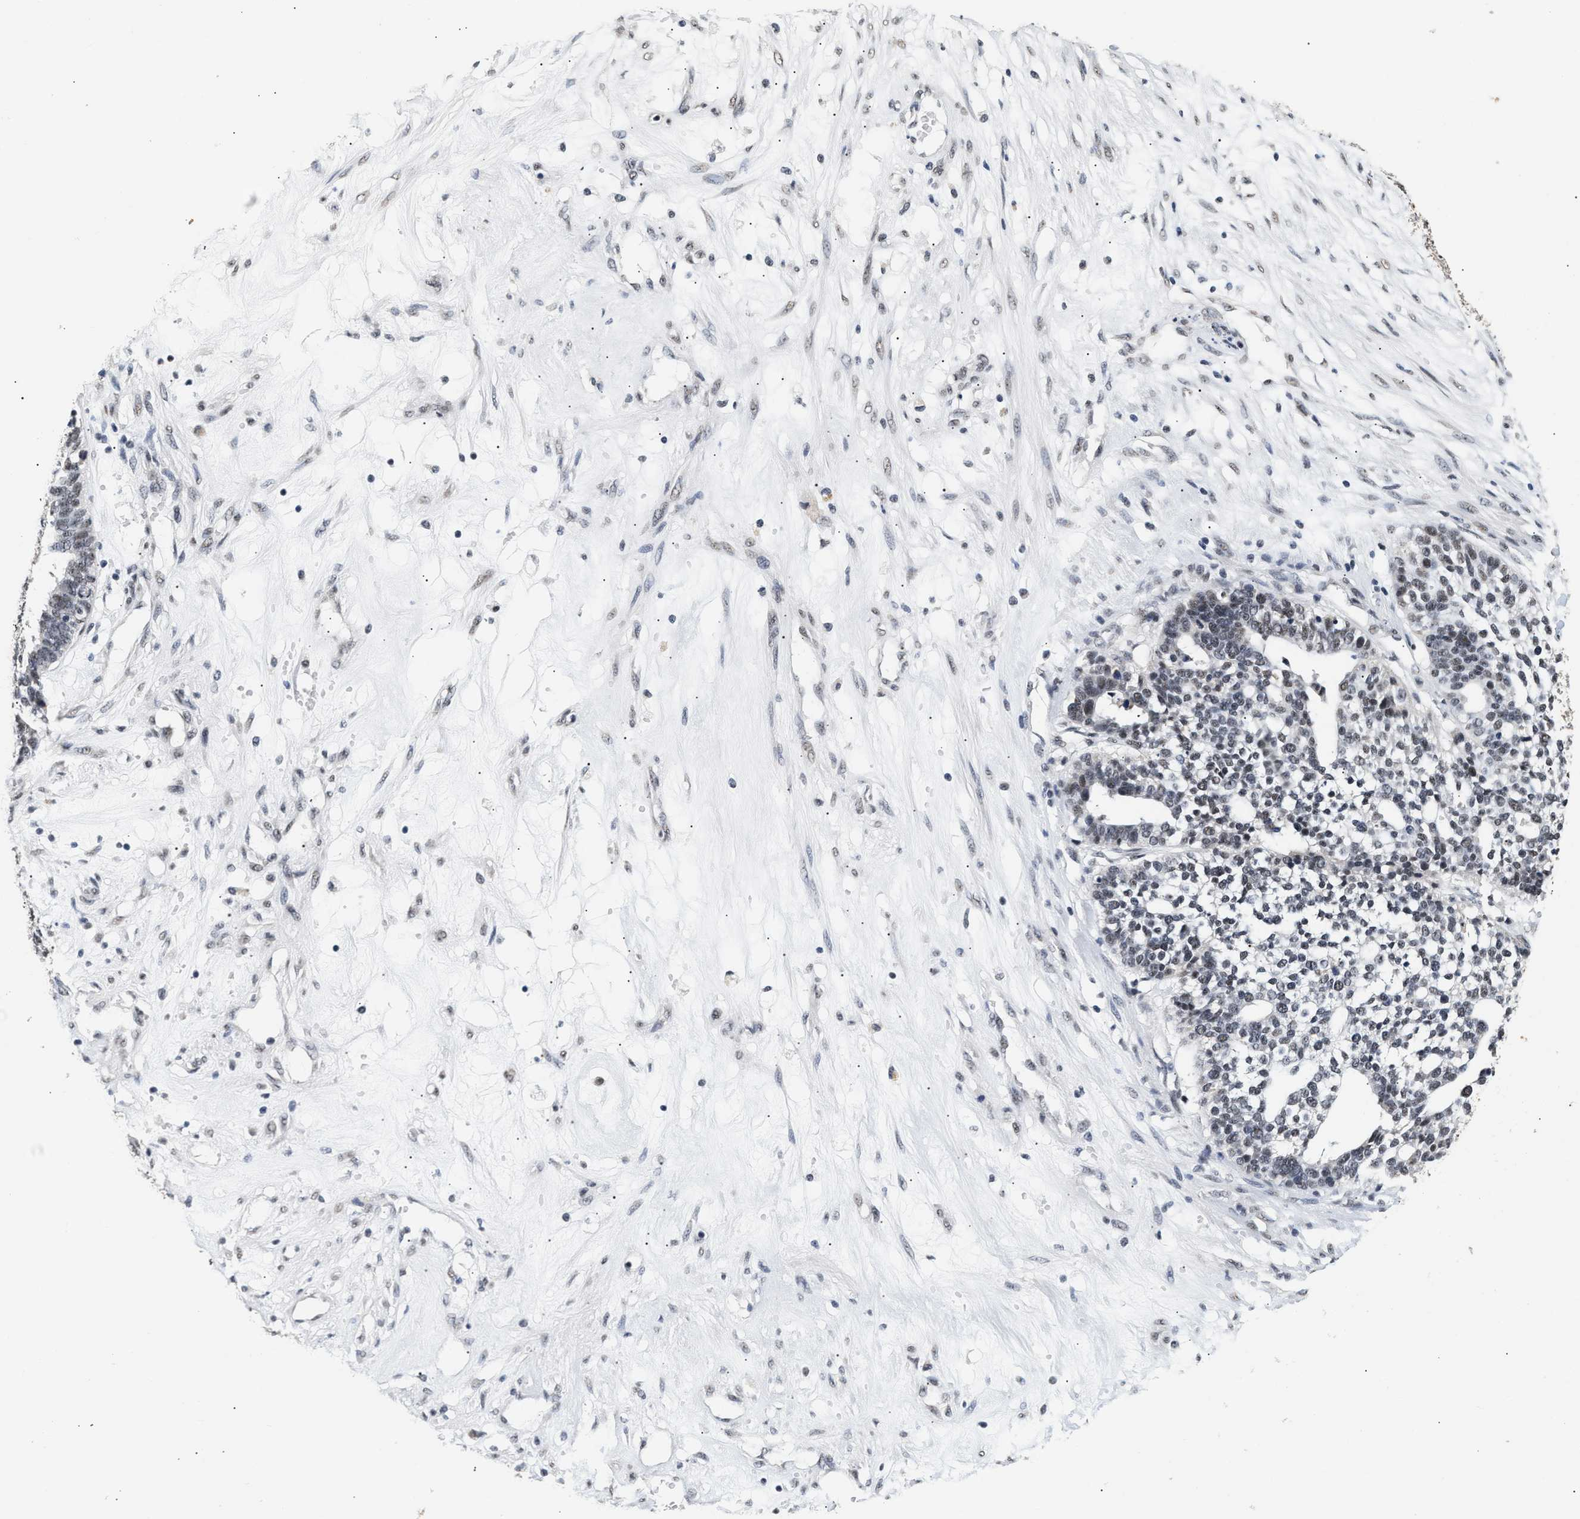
{"staining": {"intensity": "weak", "quantity": "<25%", "location": "nuclear"}, "tissue": "ovarian cancer", "cell_type": "Tumor cells", "image_type": "cancer", "snomed": [{"axis": "morphology", "description": "Cystadenocarcinoma, serous, NOS"}, {"axis": "topography", "description": "Ovary"}], "caption": "There is no significant positivity in tumor cells of ovarian cancer (serous cystadenocarcinoma).", "gene": "THOC1", "patient": {"sex": "female", "age": 59}}